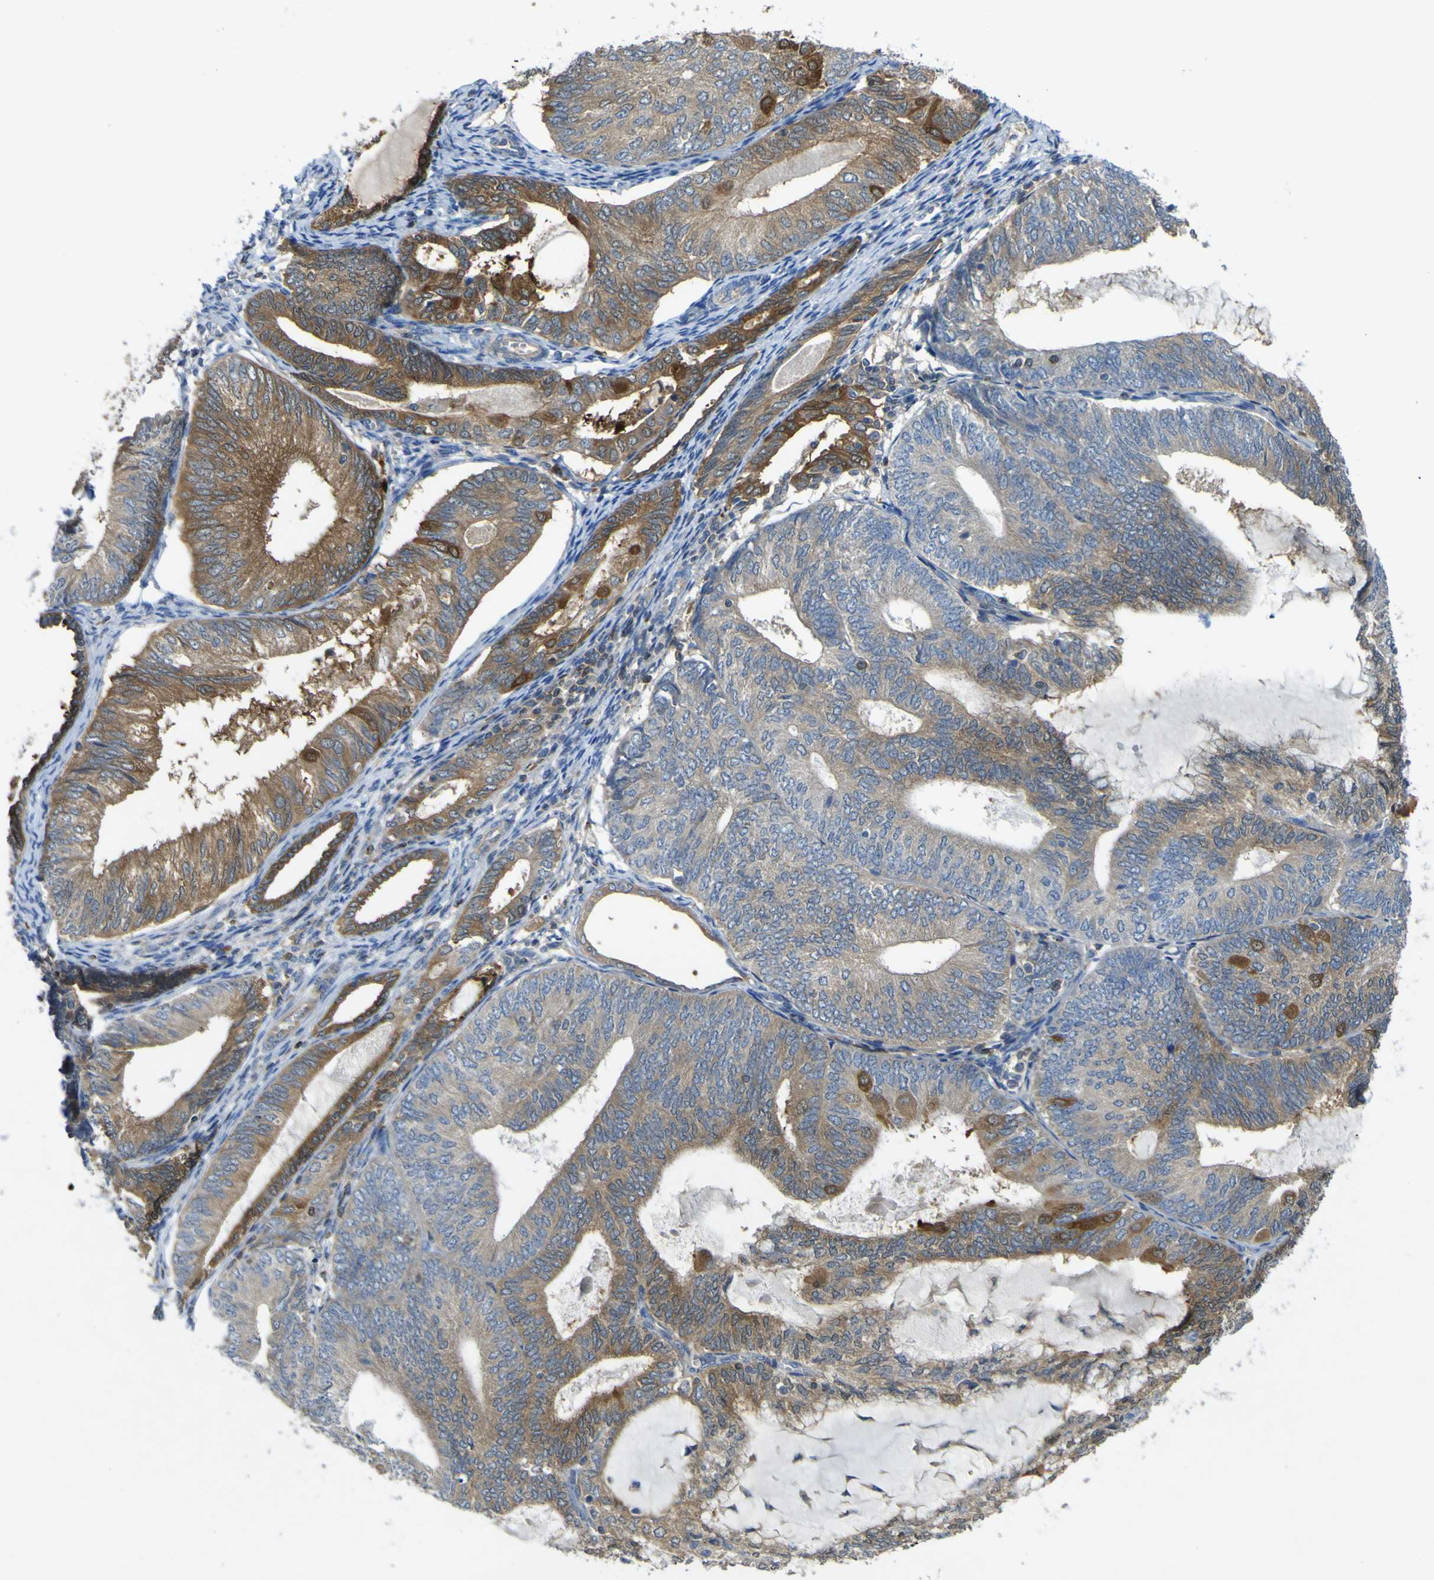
{"staining": {"intensity": "strong", "quantity": "25%-75%", "location": "cytoplasmic/membranous"}, "tissue": "endometrial cancer", "cell_type": "Tumor cells", "image_type": "cancer", "snomed": [{"axis": "morphology", "description": "Adenocarcinoma, NOS"}, {"axis": "topography", "description": "Endometrium"}], "caption": "IHC of human endometrial adenocarcinoma demonstrates high levels of strong cytoplasmic/membranous positivity in approximately 25%-75% of tumor cells.", "gene": "EML2", "patient": {"sex": "female", "age": 81}}